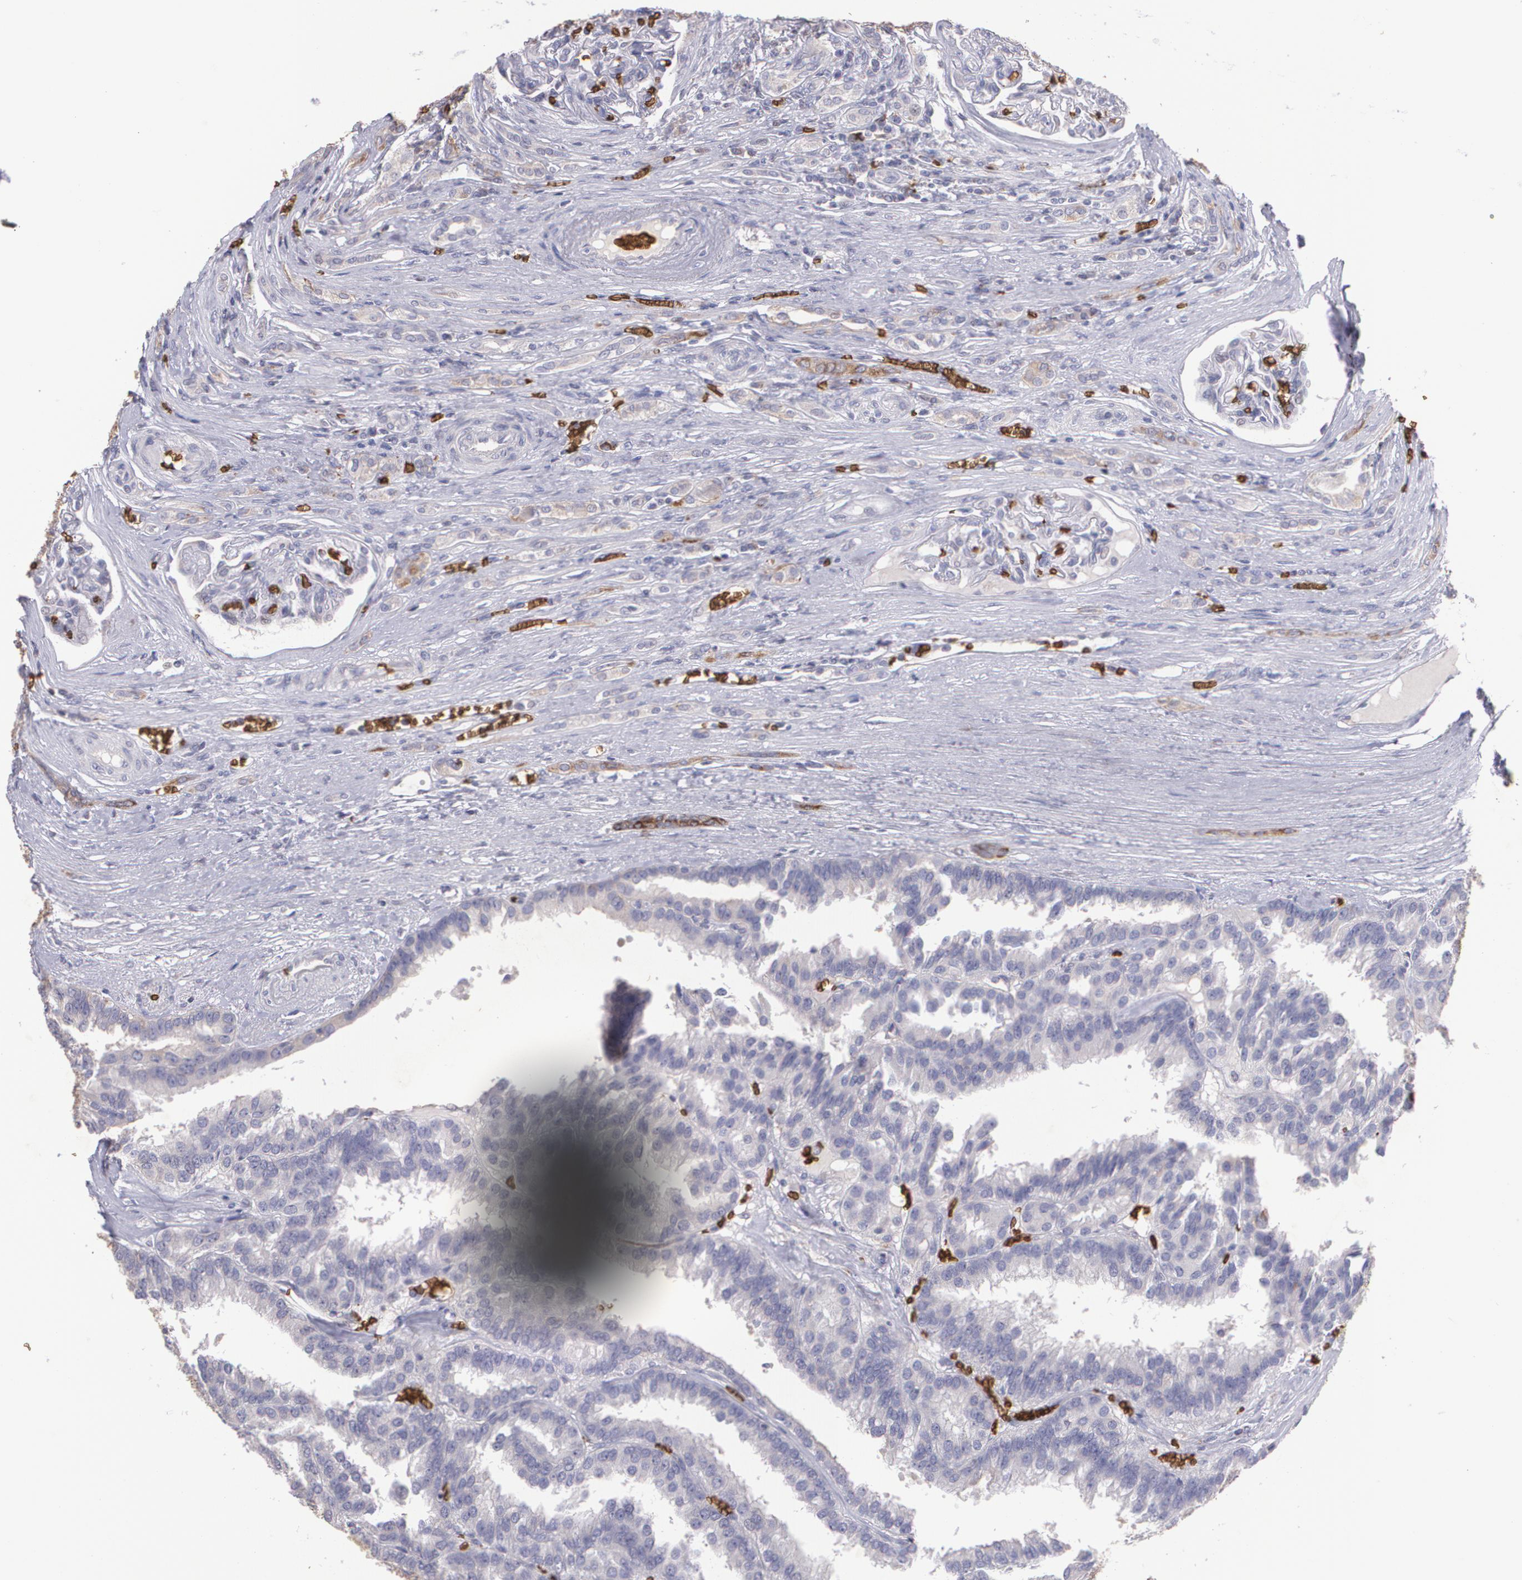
{"staining": {"intensity": "weak", "quantity": "<25%", "location": "cytoplasmic/membranous"}, "tissue": "renal cancer", "cell_type": "Tumor cells", "image_type": "cancer", "snomed": [{"axis": "morphology", "description": "Adenocarcinoma, NOS"}, {"axis": "topography", "description": "Kidney"}], "caption": "IHC image of neoplastic tissue: renal adenocarcinoma stained with DAB (3,3'-diaminobenzidine) exhibits no significant protein positivity in tumor cells.", "gene": "SLC2A1", "patient": {"sex": "male", "age": 46}}